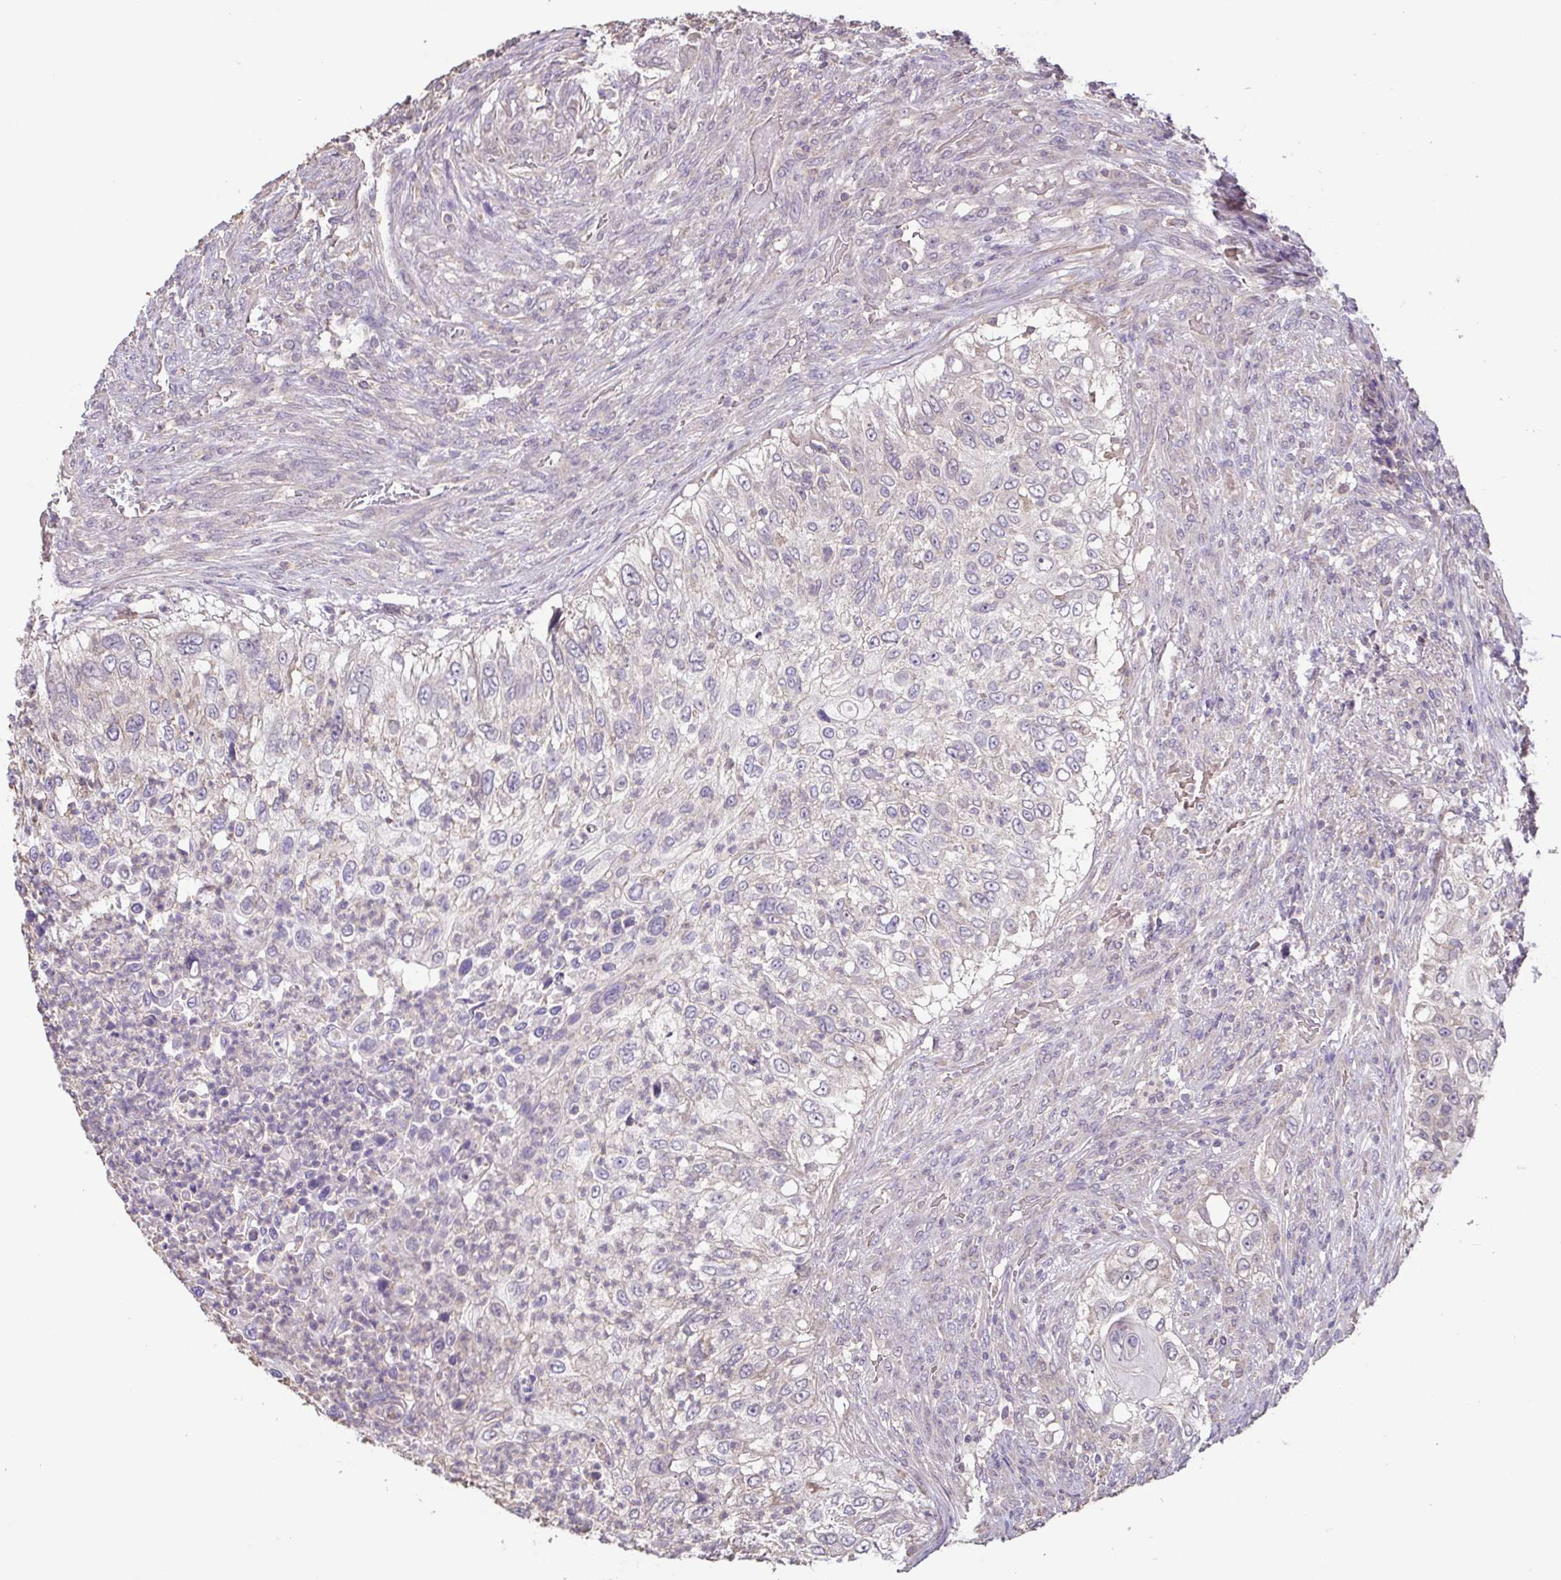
{"staining": {"intensity": "negative", "quantity": "none", "location": "none"}, "tissue": "urothelial cancer", "cell_type": "Tumor cells", "image_type": "cancer", "snomed": [{"axis": "morphology", "description": "Urothelial carcinoma, High grade"}, {"axis": "topography", "description": "Urinary bladder"}], "caption": "Immunohistochemistry (IHC) histopathology image of human urothelial cancer stained for a protein (brown), which shows no positivity in tumor cells.", "gene": "ACTRT2", "patient": {"sex": "female", "age": 60}}